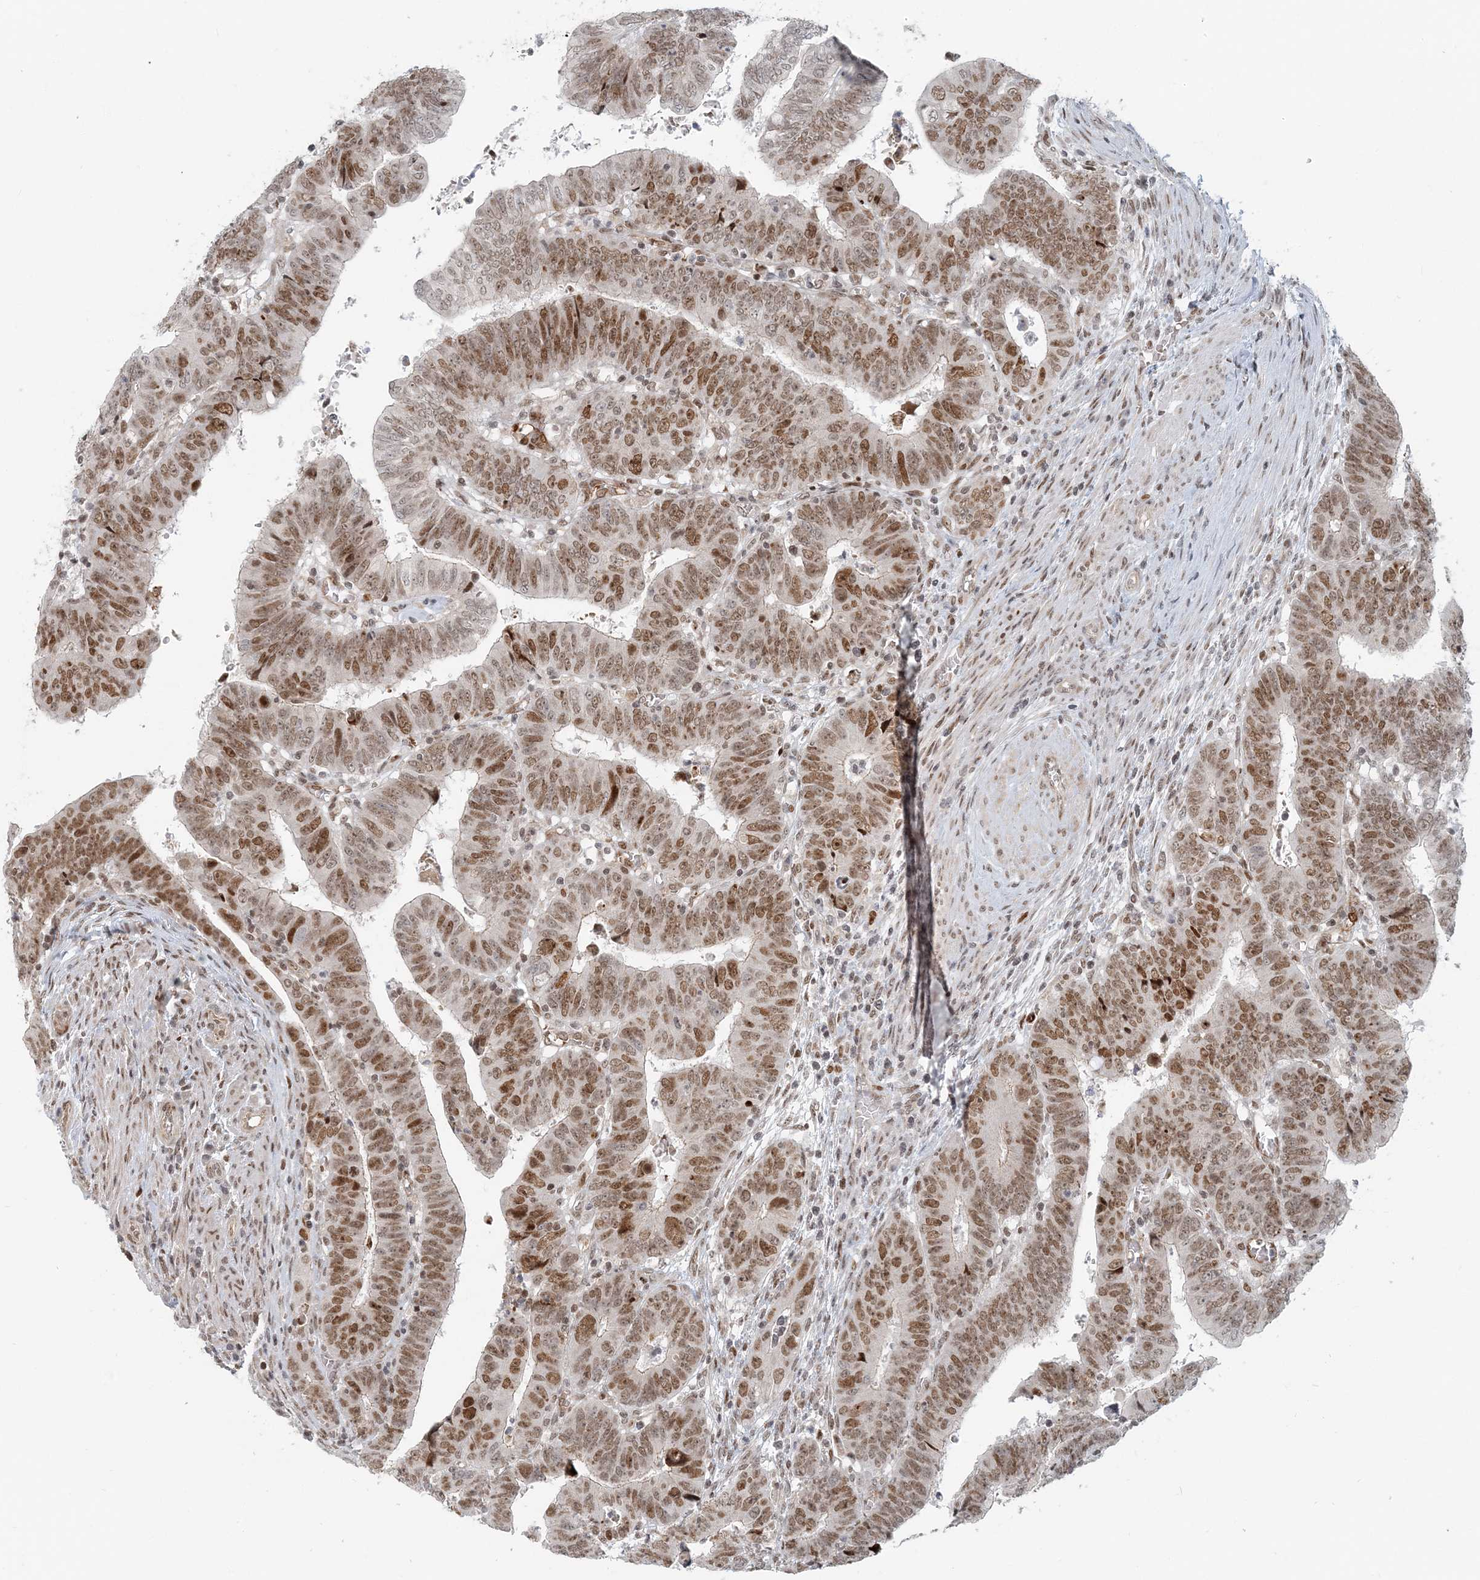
{"staining": {"intensity": "moderate", "quantity": ">75%", "location": "nuclear"}, "tissue": "colorectal cancer", "cell_type": "Tumor cells", "image_type": "cancer", "snomed": [{"axis": "morphology", "description": "Normal tissue, NOS"}, {"axis": "morphology", "description": "Adenocarcinoma, NOS"}, {"axis": "topography", "description": "Rectum"}], "caption": "A brown stain labels moderate nuclear expression of a protein in colorectal cancer (adenocarcinoma) tumor cells.", "gene": "BAZ1B", "patient": {"sex": "female", "age": 65}}